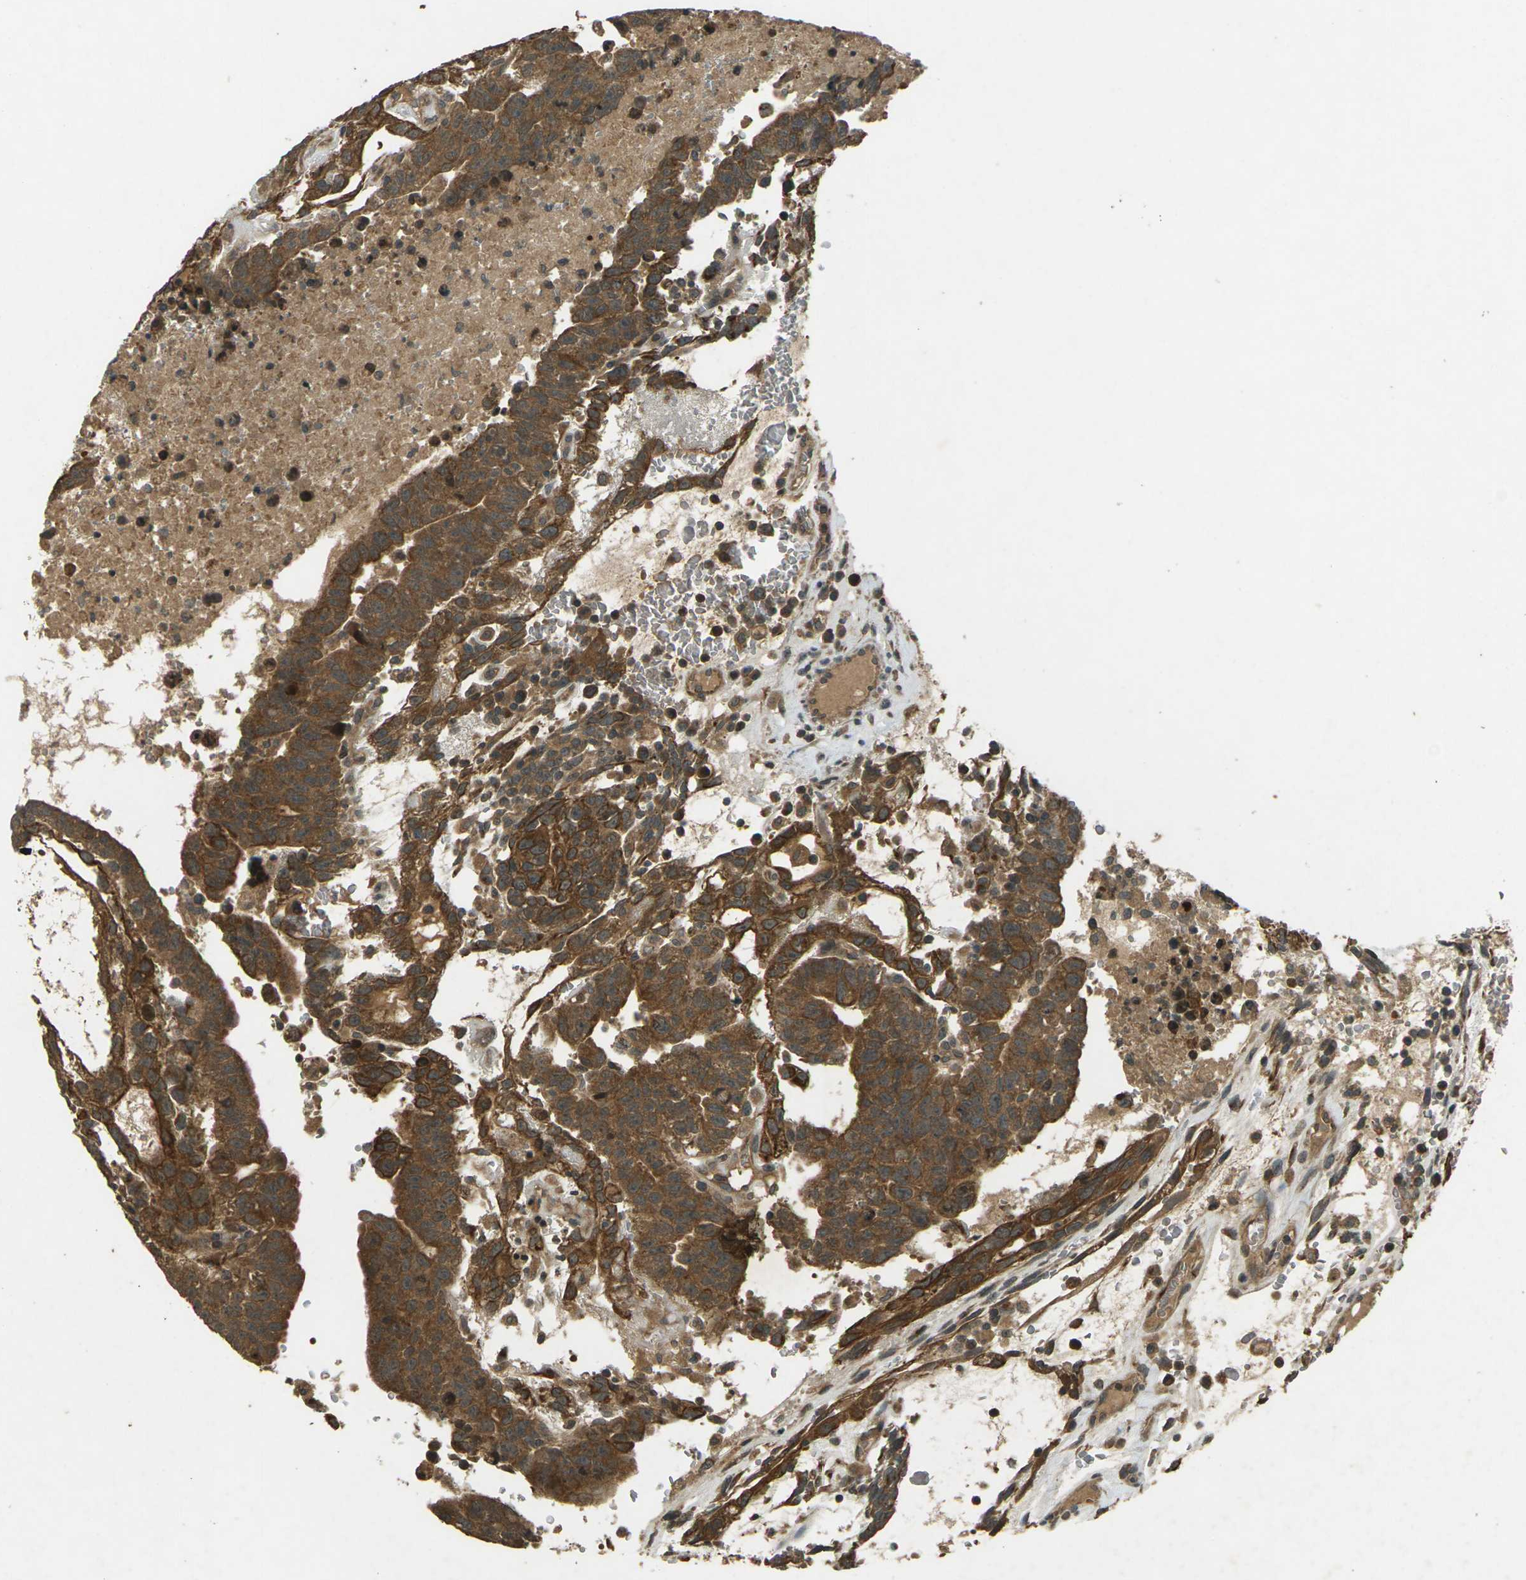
{"staining": {"intensity": "strong", "quantity": ">75%", "location": "cytoplasmic/membranous"}, "tissue": "testis cancer", "cell_type": "Tumor cells", "image_type": "cancer", "snomed": [{"axis": "morphology", "description": "Seminoma, NOS"}, {"axis": "morphology", "description": "Carcinoma, Embryonal, NOS"}, {"axis": "topography", "description": "Testis"}], "caption": "Testis embryonal carcinoma stained for a protein (brown) demonstrates strong cytoplasmic/membranous positive staining in approximately >75% of tumor cells.", "gene": "TAP1", "patient": {"sex": "male", "age": 52}}